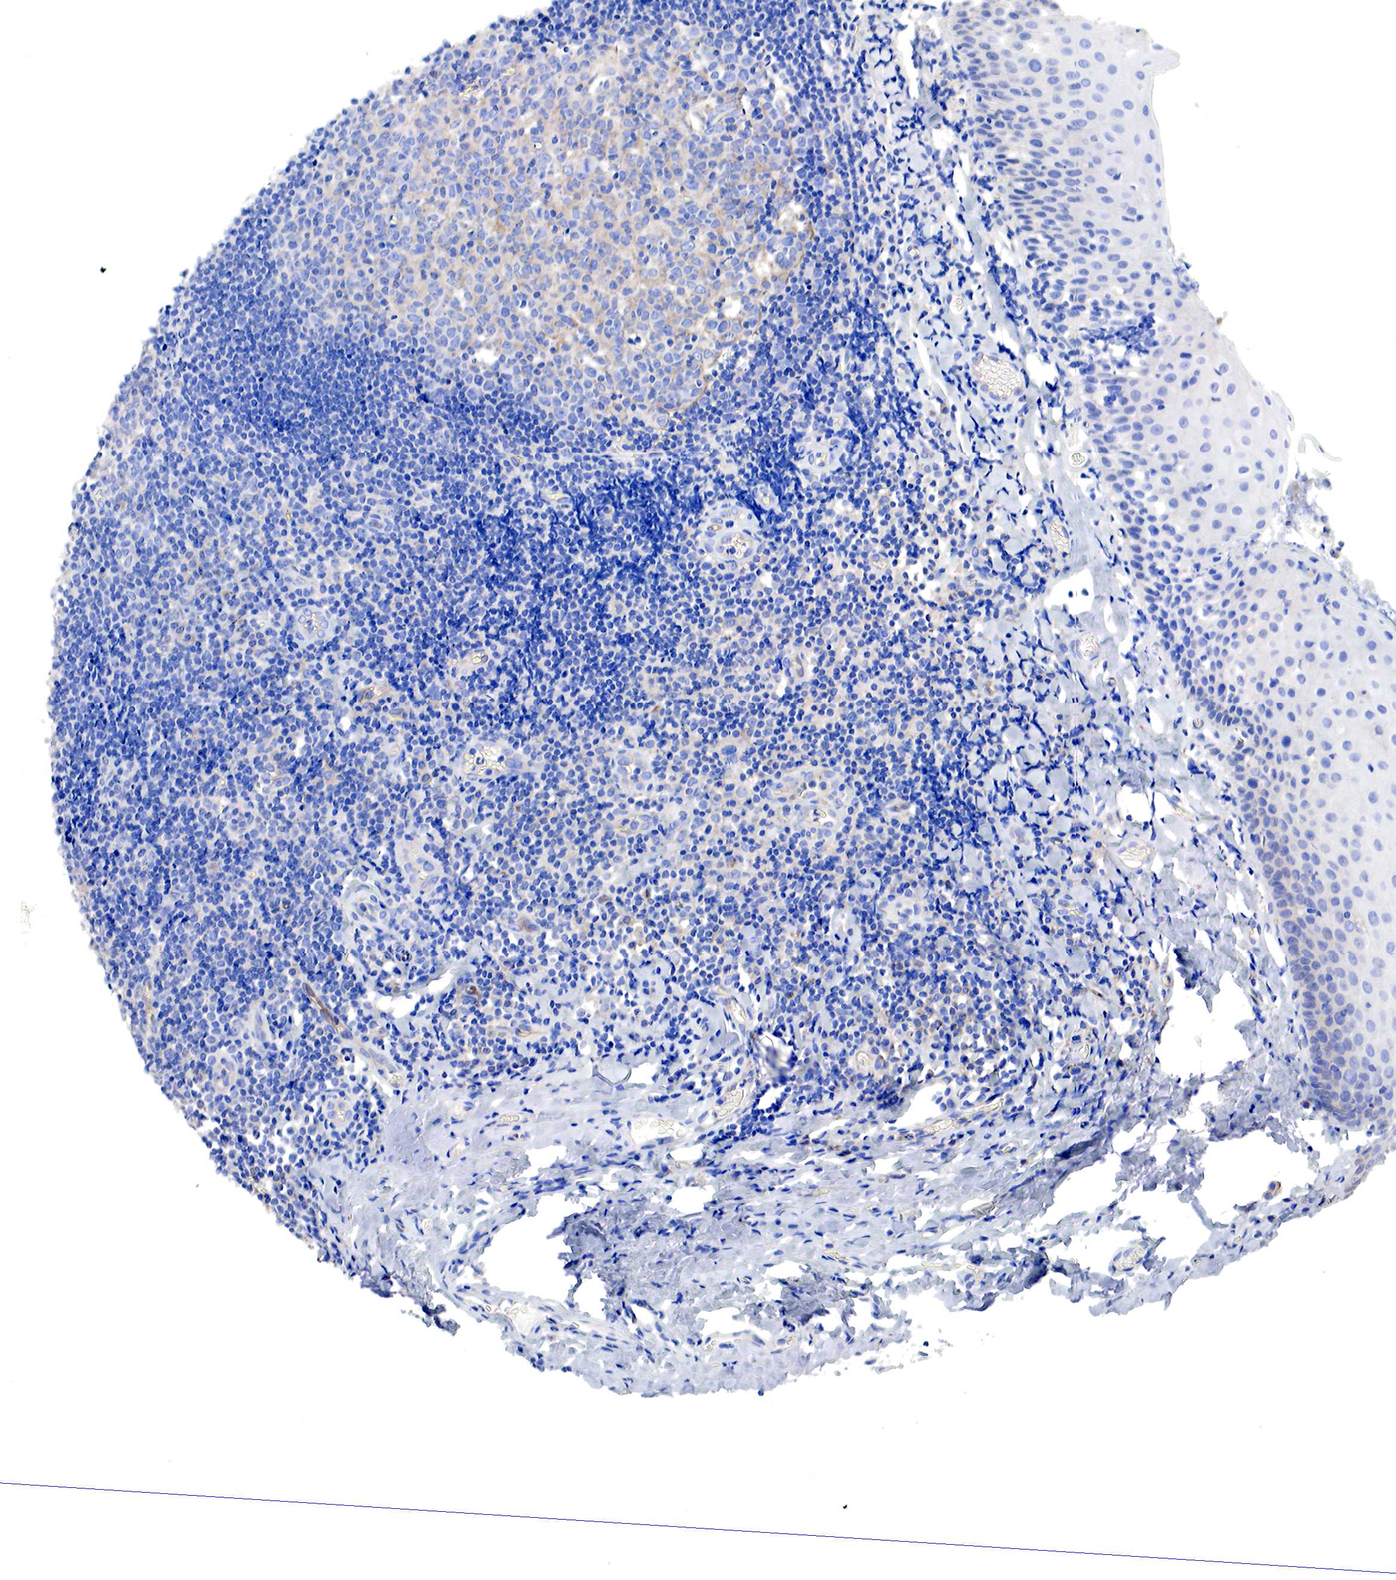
{"staining": {"intensity": "moderate", "quantity": "25%-75%", "location": "cytoplasmic/membranous"}, "tissue": "tonsil", "cell_type": "Germinal center cells", "image_type": "normal", "snomed": [{"axis": "morphology", "description": "Normal tissue, NOS"}, {"axis": "topography", "description": "Tonsil"}], "caption": "Protein expression analysis of normal tonsil shows moderate cytoplasmic/membranous positivity in approximately 25%-75% of germinal center cells. (Stains: DAB in brown, nuclei in blue, Microscopy: brightfield microscopy at high magnification).", "gene": "MSN", "patient": {"sex": "female", "age": 41}}